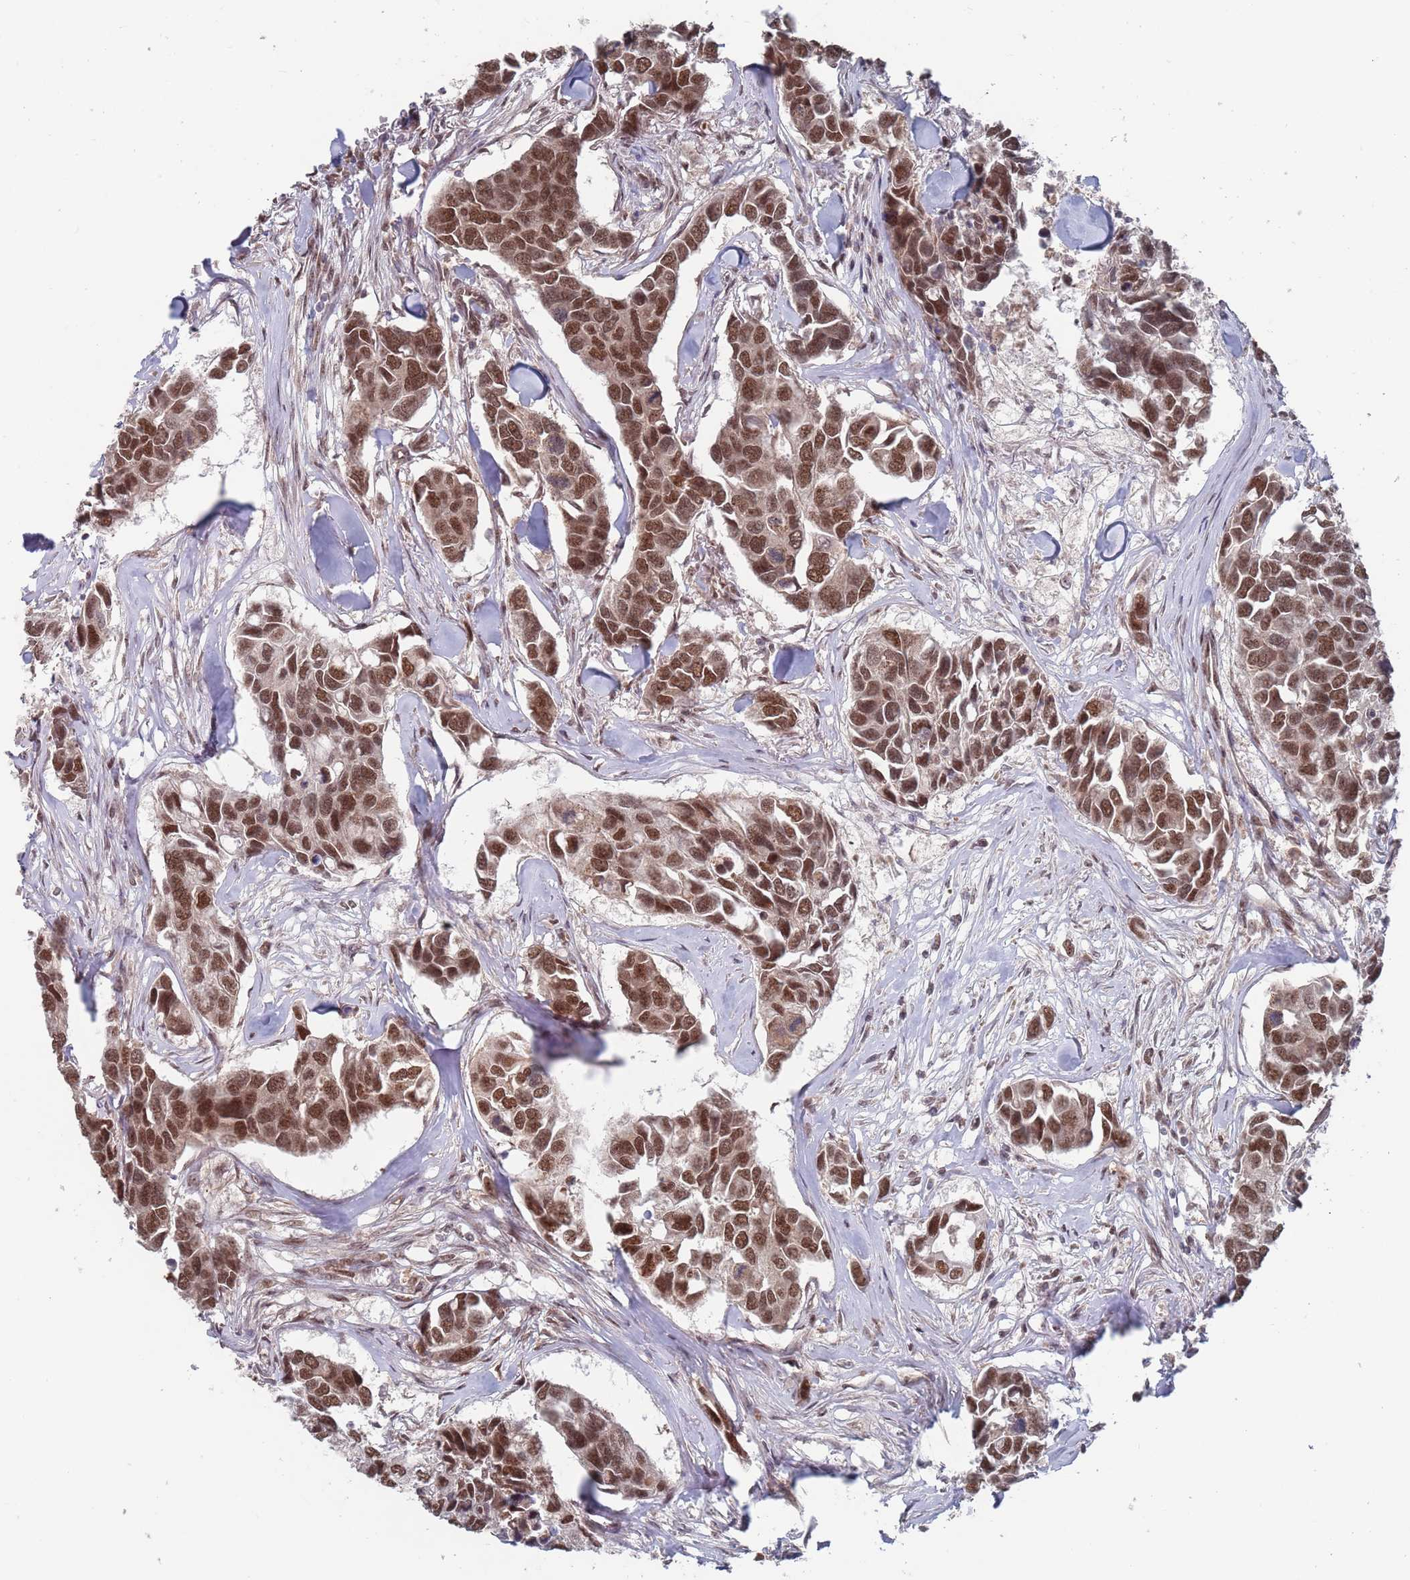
{"staining": {"intensity": "moderate", "quantity": ">75%", "location": "nuclear"}, "tissue": "breast cancer", "cell_type": "Tumor cells", "image_type": "cancer", "snomed": [{"axis": "morphology", "description": "Duct carcinoma"}, {"axis": "topography", "description": "Breast"}], "caption": "Breast intraductal carcinoma stained for a protein reveals moderate nuclear positivity in tumor cells.", "gene": "RPP25", "patient": {"sex": "female", "age": 83}}